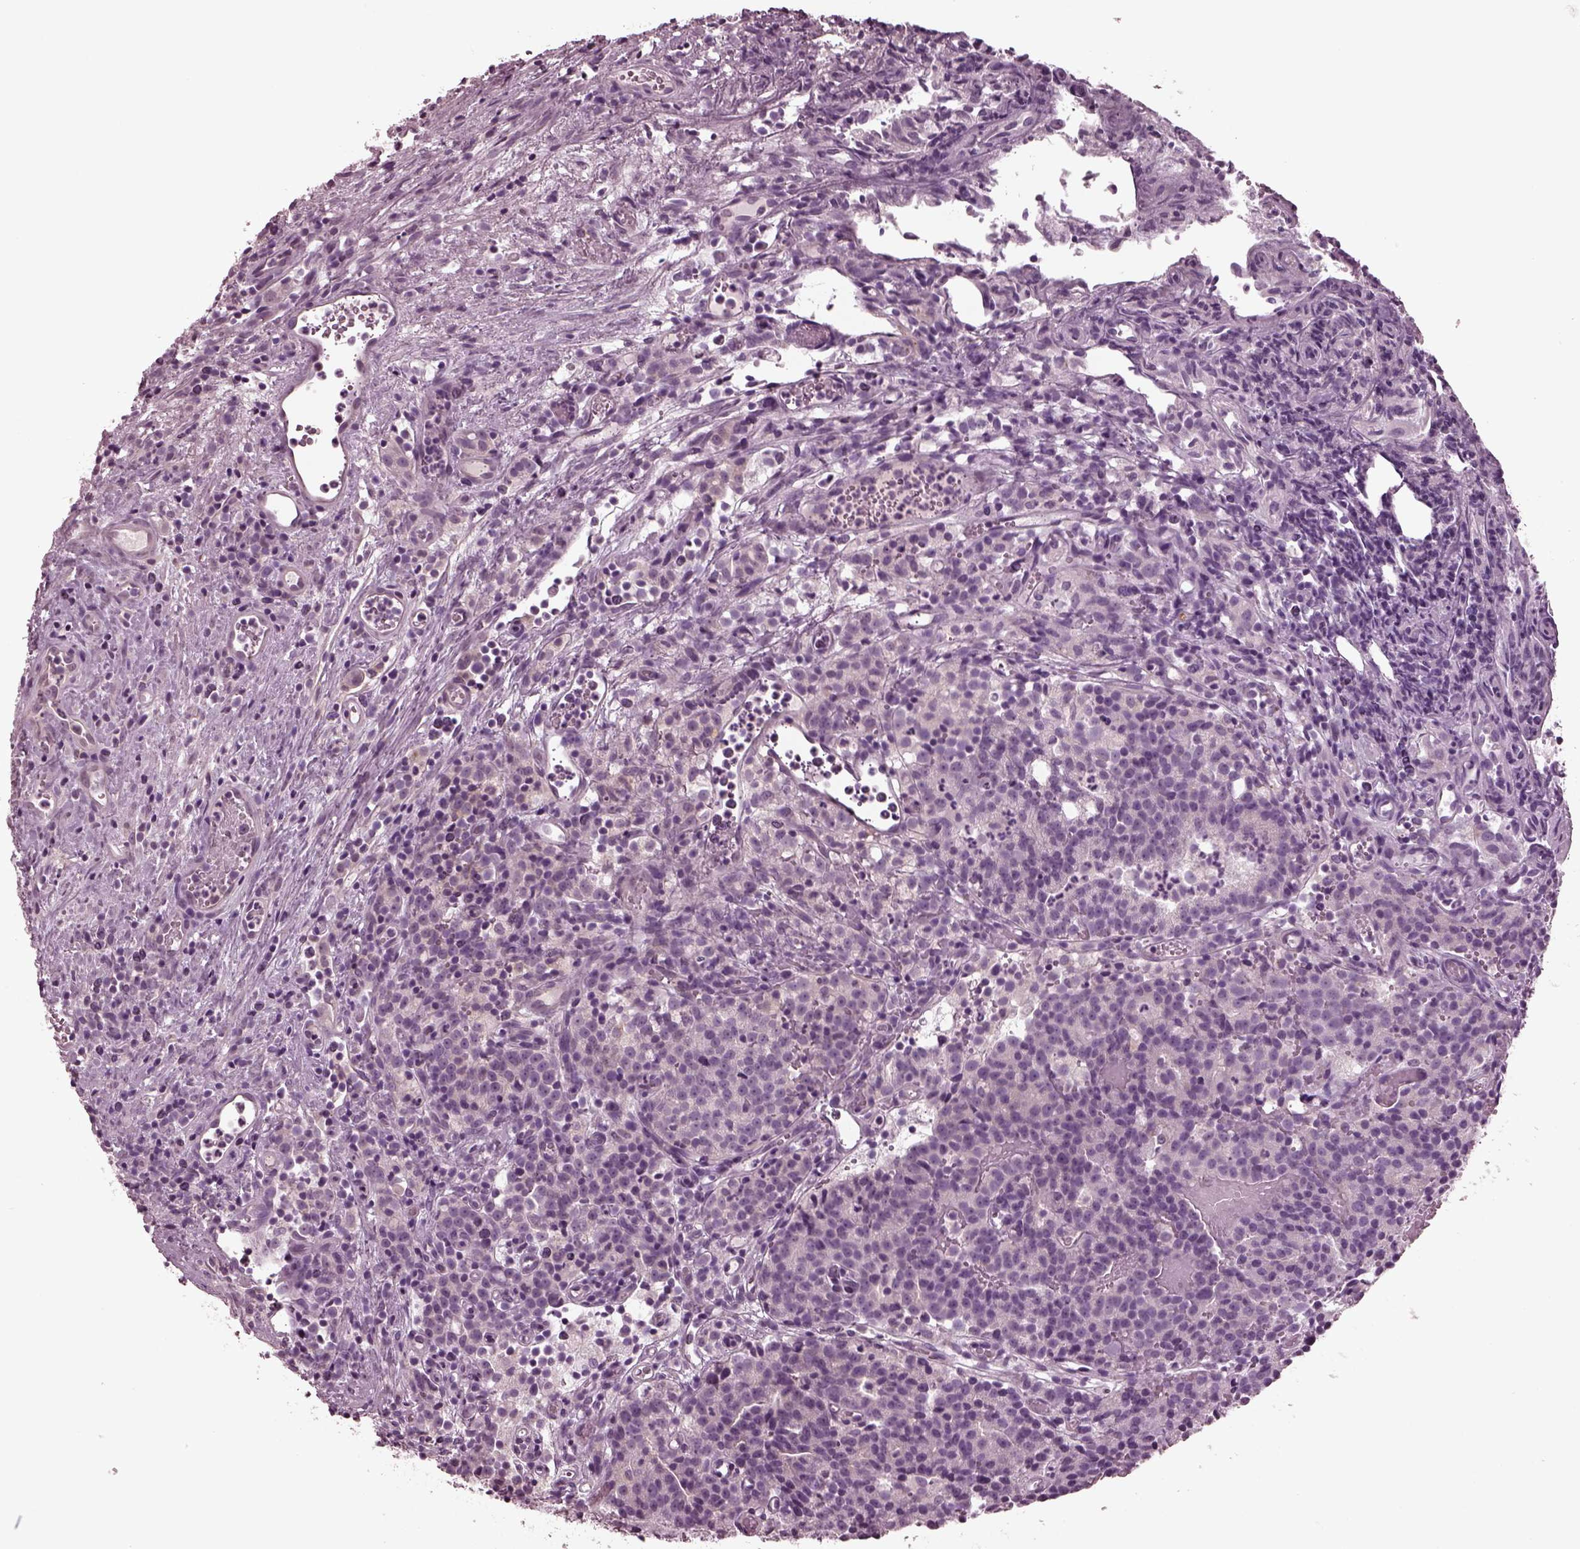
{"staining": {"intensity": "negative", "quantity": "none", "location": "none"}, "tissue": "prostate cancer", "cell_type": "Tumor cells", "image_type": "cancer", "snomed": [{"axis": "morphology", "description": "Adenocarcinoma, High grade"}, {"axis": "topography", "description": "Prostate"}], "caption": "This image is of prostate high-grade adenocarcinoma stained with immunohistochemistry (IHC) to label a protein in brown with the nuclei are counter-stained blue. There is no positivity in tumor cells.", "gene": "MIB2", "patient": {"sex": "male", "age": 53}}